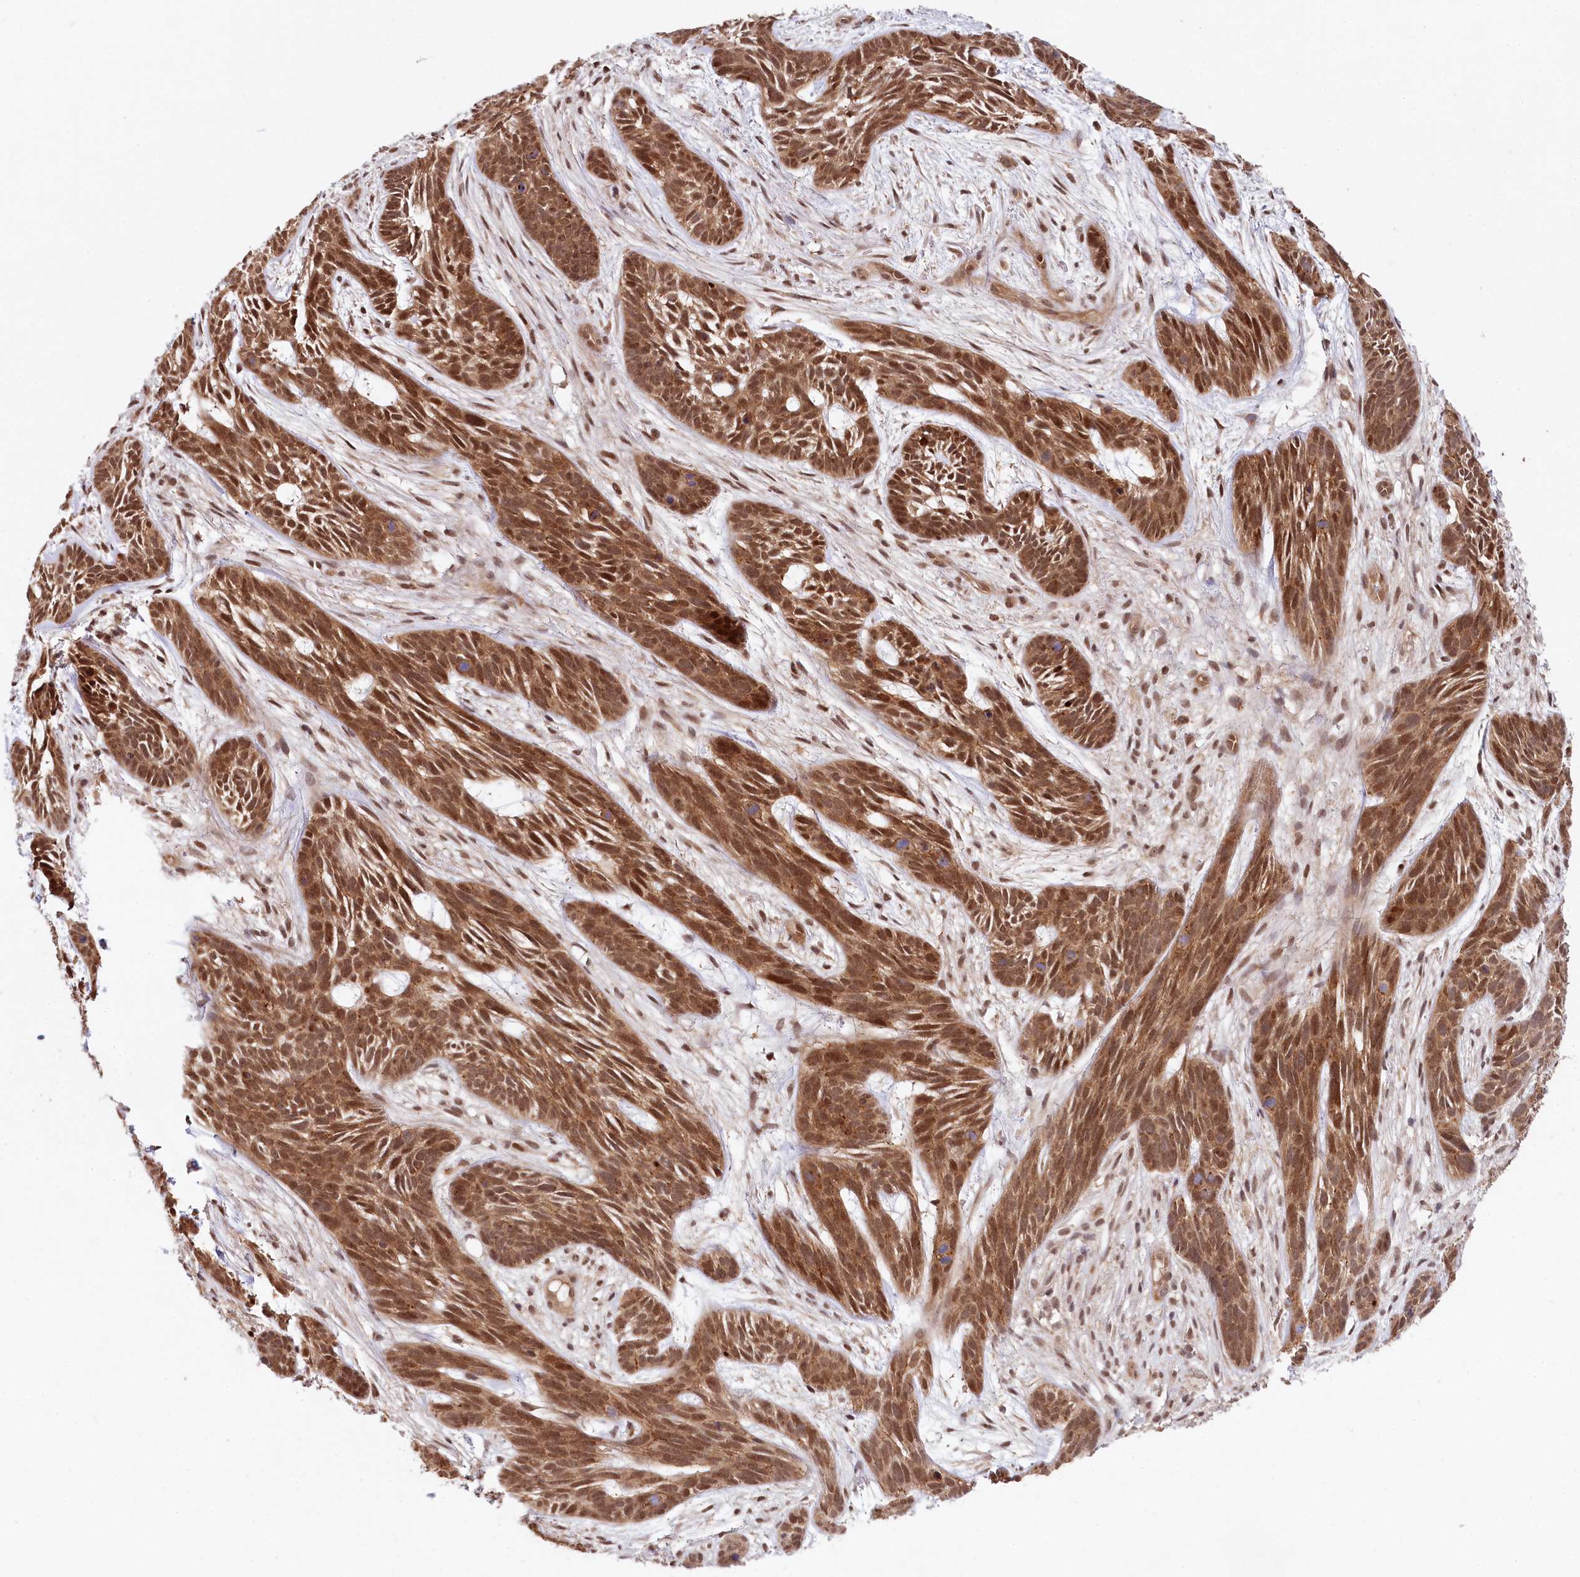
{"staining": {"intensity": "strong", "quantity": ">75%", "location": "cytoplasmic/membranous,nuclear"}, "tissue": "skin cancer", "cell_type": "Tumor cells", "image_type": "cancer", "snomed": [{"axis": "morphology", "description": "Basal cell carcinoma"}, {"axis": "topography", "description": "Skin"}], "caption": "The image shows immunohistochemical staining of basal cell carcinoma (skin). There is strong cytoplasmic/membranous and nuclear positivity is present in approximately >75% of tumor cells.", "gene": "CCDC65", "patient": {"sex": "male", "age": 89}}